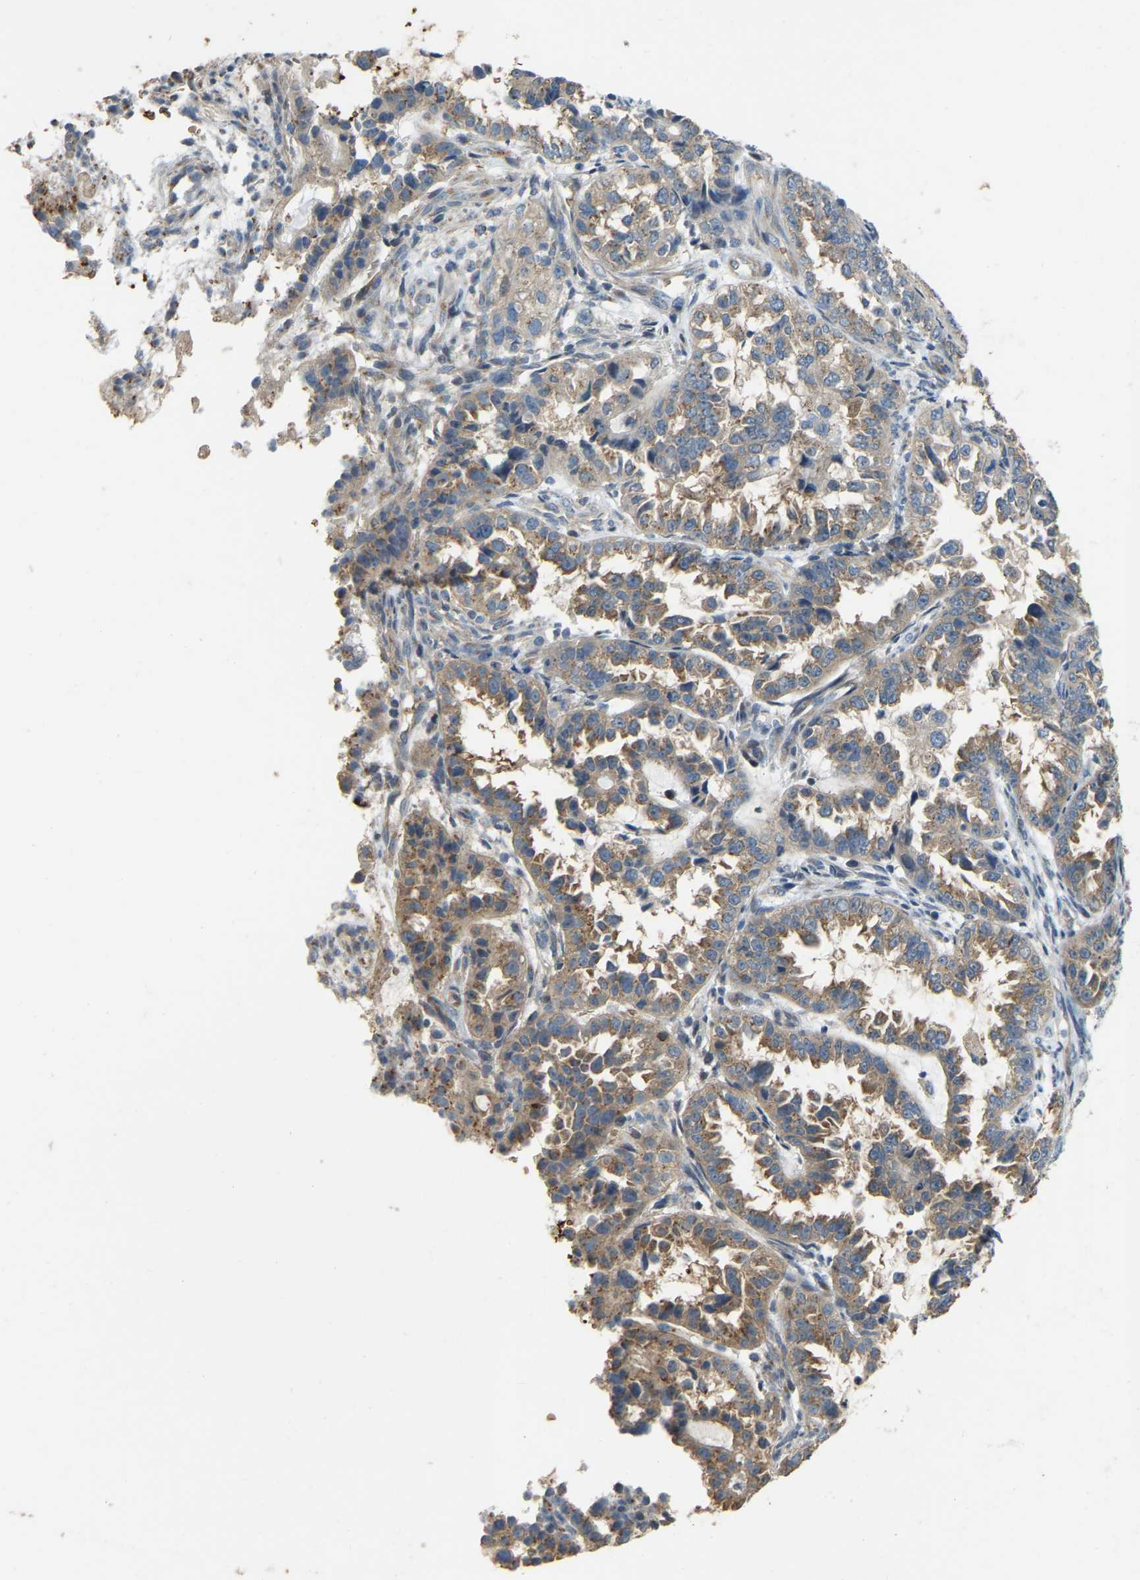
{"staining": {"intensity": "moderate", "quantity": ">75%", "location": "cytoplasmic/membranous"}, "tissue": "endometrial cancer", "cell_type": "Tumor cells", "image_type": "cancer", "snomed": [{"axis": "morphology", "description": "Adenocarcinoma, NOS"}, {"axis": "topography", "description": "Endometrium"}], "caption": "IHC of endometrial cancer exhibits medium levels of moderate cytoplasmic/membranous staining in approximately >75% of tumor cells. Using DAB (3,3'-diaminobenzidine) (brown) and hematoxylin (blue) stains, captured at high magnification using brightfield microscopy.", "gene": "CFAP298", "patient": {"sex": "female", "age": 85}}